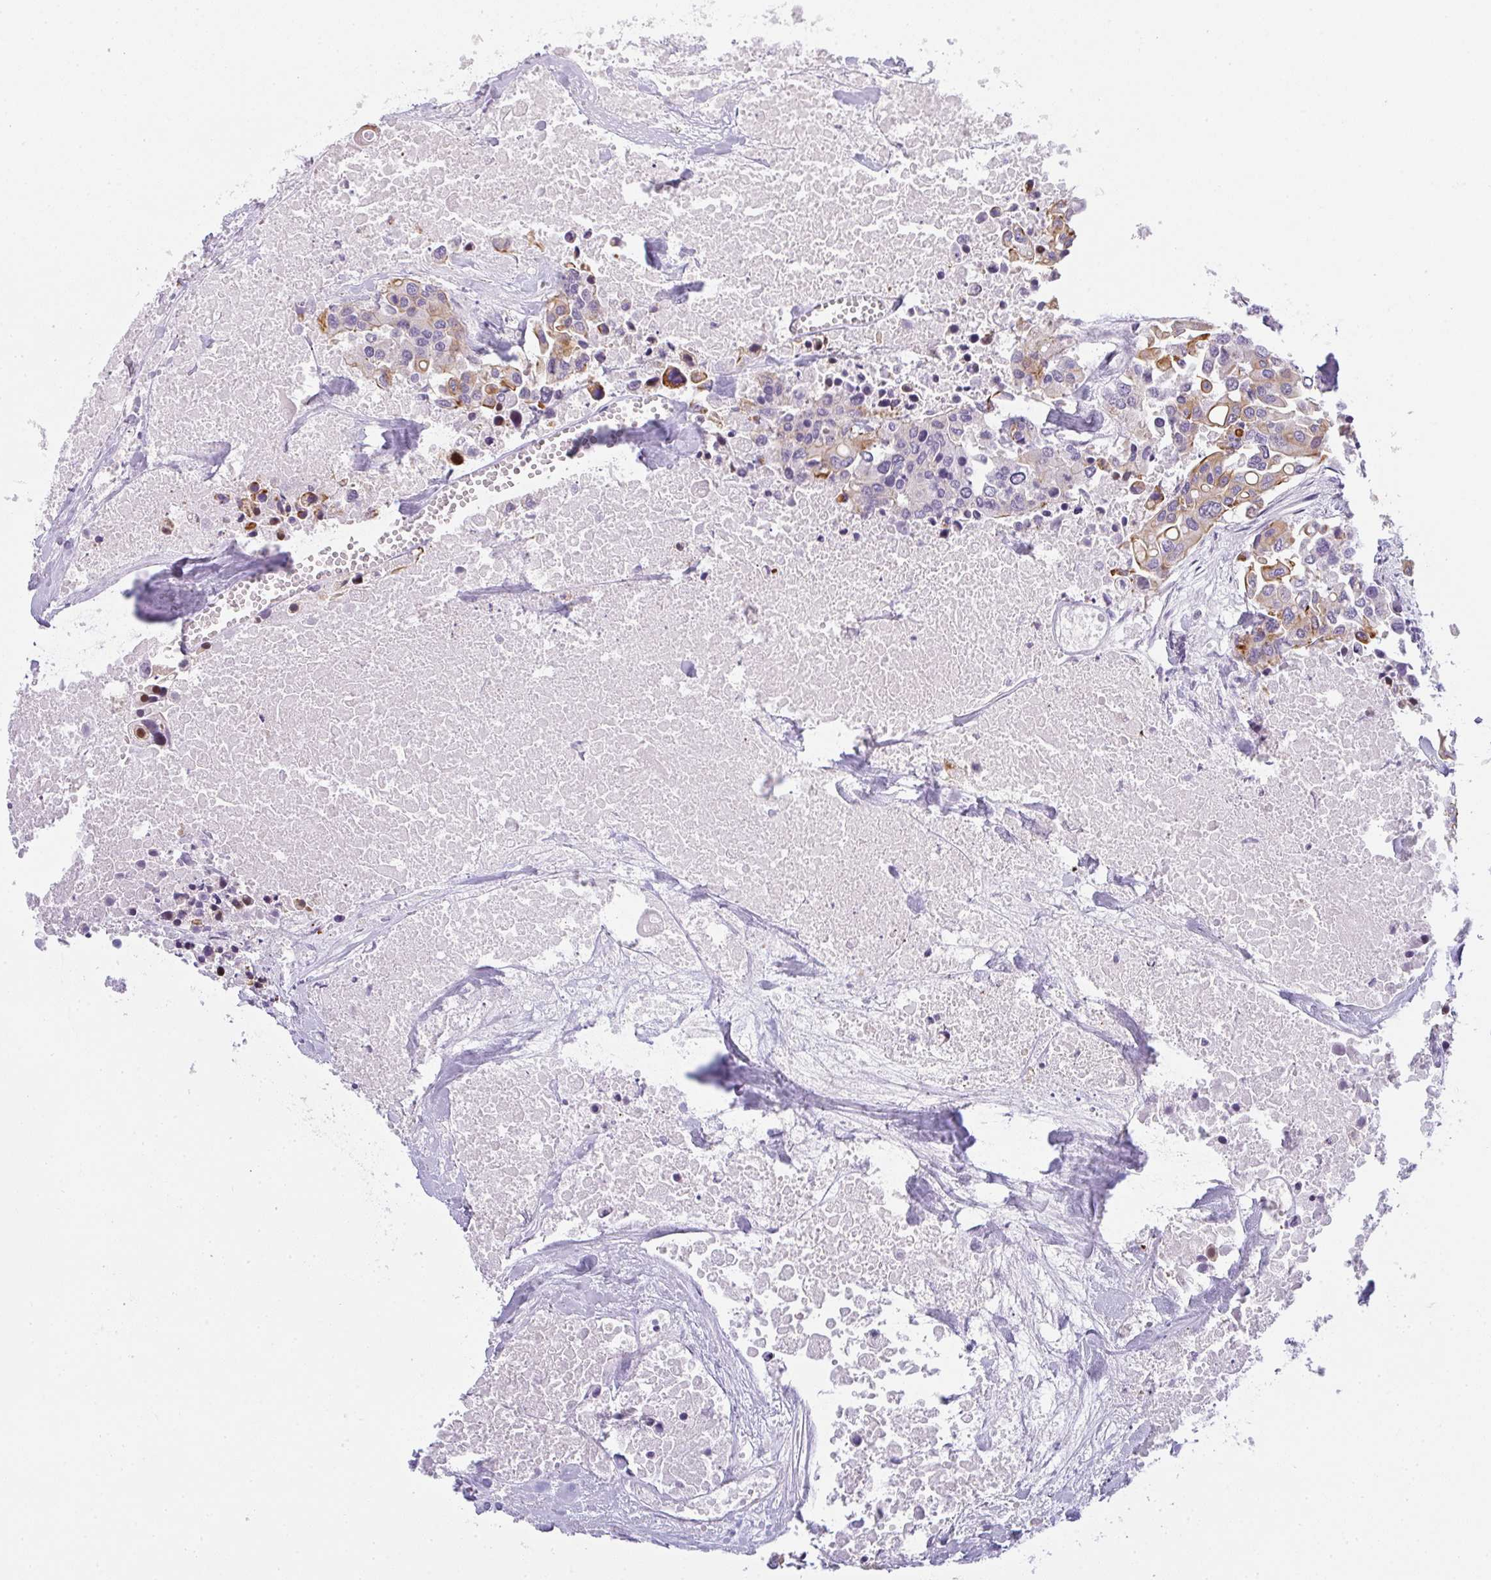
{"staining": {"intensity": "moderate", "quantity": "<25%", "location": "cytoplasmic/membranous"}, "tissue": "colorectal cancer", "cell_type": "Tumor cells", "image_type": "cancer", "snomed": [{"axis": "morphology", "description": "Adenocarcinoma, NOS"}, {"axis": "topography", "description": "Colon"}], "caption": "Protein staining of colorectal cancer (adenocarcinoma) tissue demonstrates moderate cytoplasmic/membranous expression in approximately <25% of tumor cells. (IHC, brightfield microscopy, high magnification).", "gene": "SIRPB2", "patient": {"sex": "male", "age": 77}}